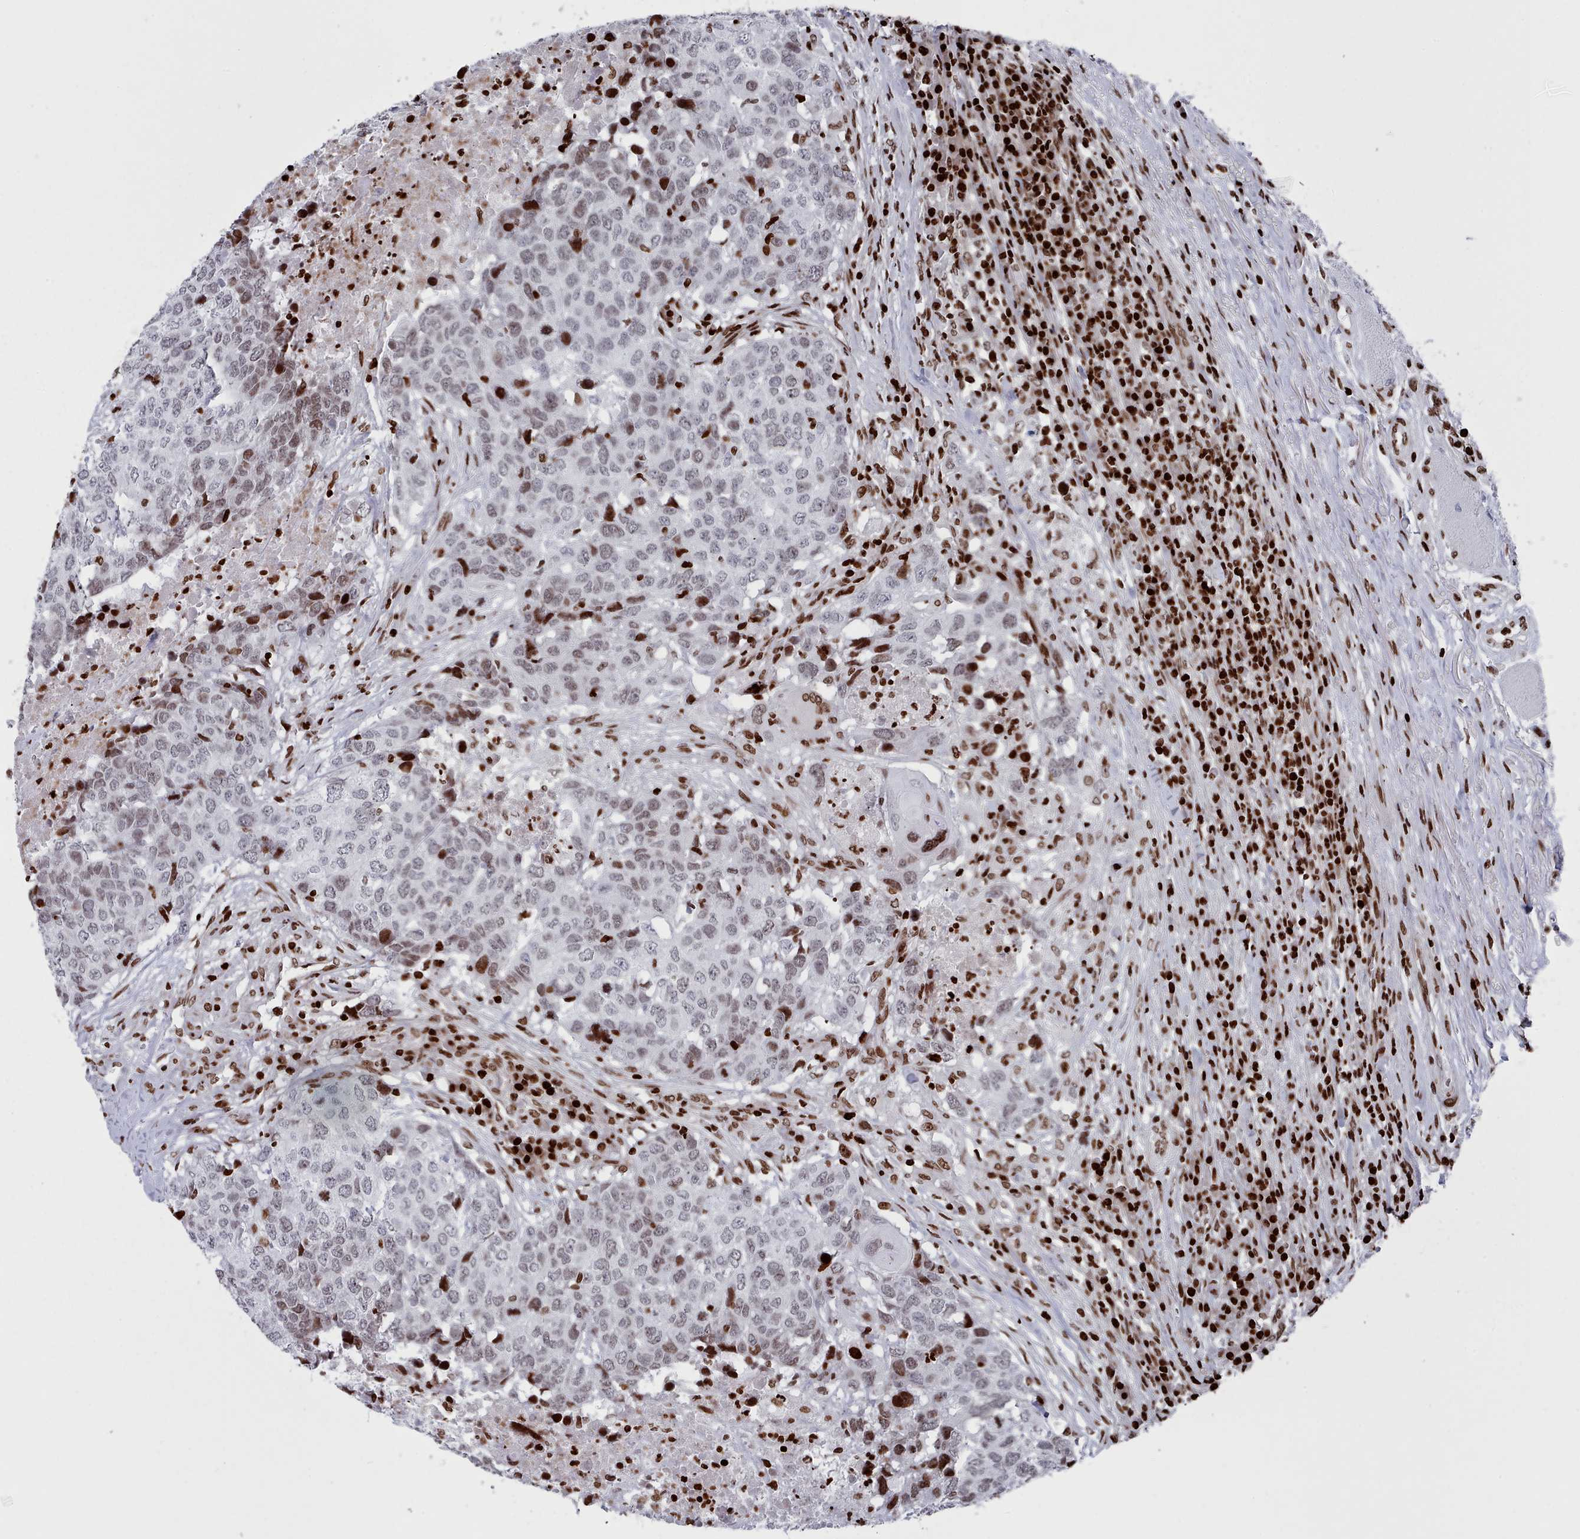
{"staining": {"intensity": "moderate", "quantity": "25%-75%", "location": "nuclear"}, "tissue": "head and neck cancer", "cell_type": "Tumor cells", "image_type": "cancer", "snomed": [{"axis": "morphology", "description": "Normal tissue, NOS"}, {"axis": "morphology", "description": "Squamous cell carcinoma, NOS"}, {"axis": "topography", "description": "Skeletal muscle"}, {"axis": "topography", "description": "Vascular tissue"}, {"axis": "topography", "description": "Peripheral nerve tissue"}, {"axis": "topography", "description": "Head-Neck"}], "caption": "Moderate nuclear expression is appreciated in approximately 25%-75% of tumor cells in squamous cell carcinoma (head and neck).", "gene": "PCDHB12", "patient": {"sex": "male", "age": 66}}